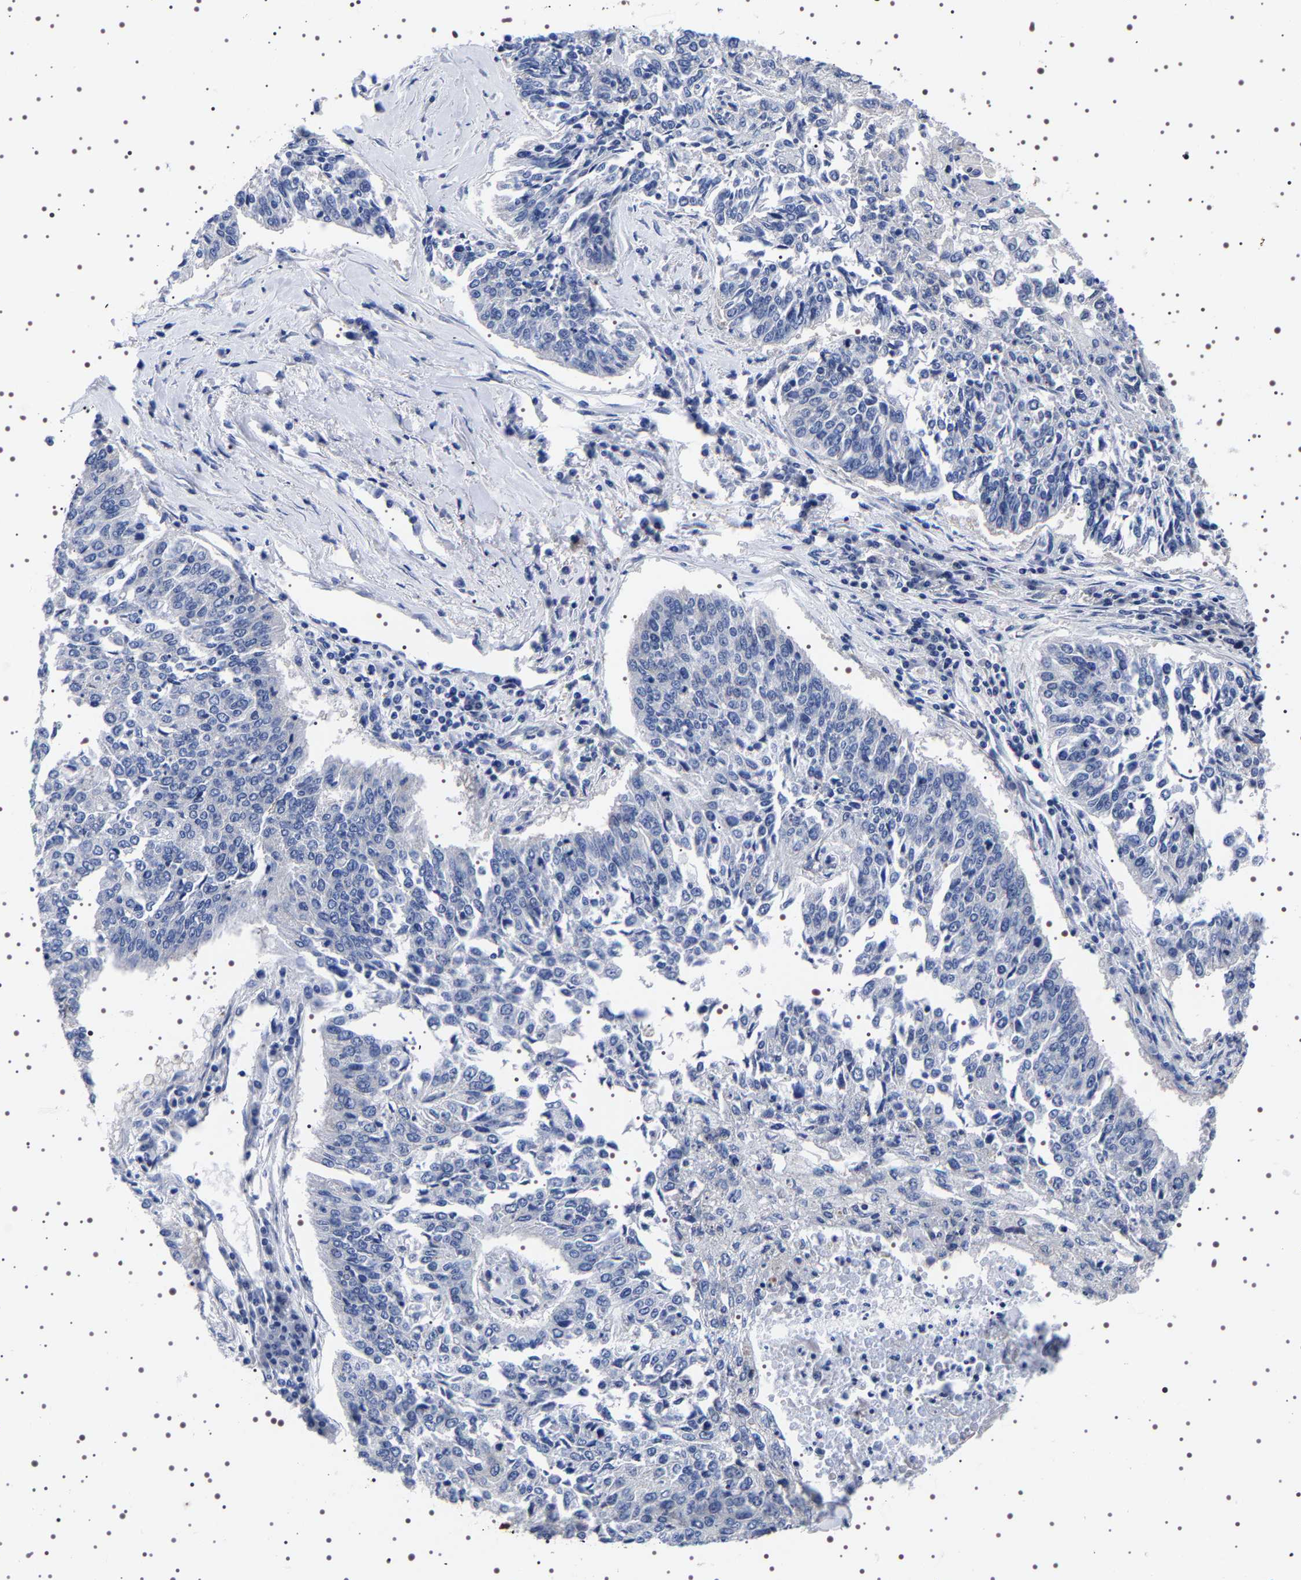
{"staining": {"intensity": "negative", "quantity": "none", "location": "none"}, "tissue": "lung cancer", "cell_type": "Tumor cells", "image_type": "cancer", "snomed": [{"axis": "morphology", "description": "Normal tissue, NOS"}, {"axis": "morphology", "description": "Squamous cell carcinoma, NOS"}, {"axis": "topography", "description": "Cartilage tissue"}, {"axis": "topography", "description": "Bronchus"}, {"axis": "topography", "description": "Lung"}], "caption": "An image of lung squamous cell carcinoma stained for a protein shows no brown staining in tumor cells.", "gene": "DARS1", "patient": {"sex": "female", "age": 49}}